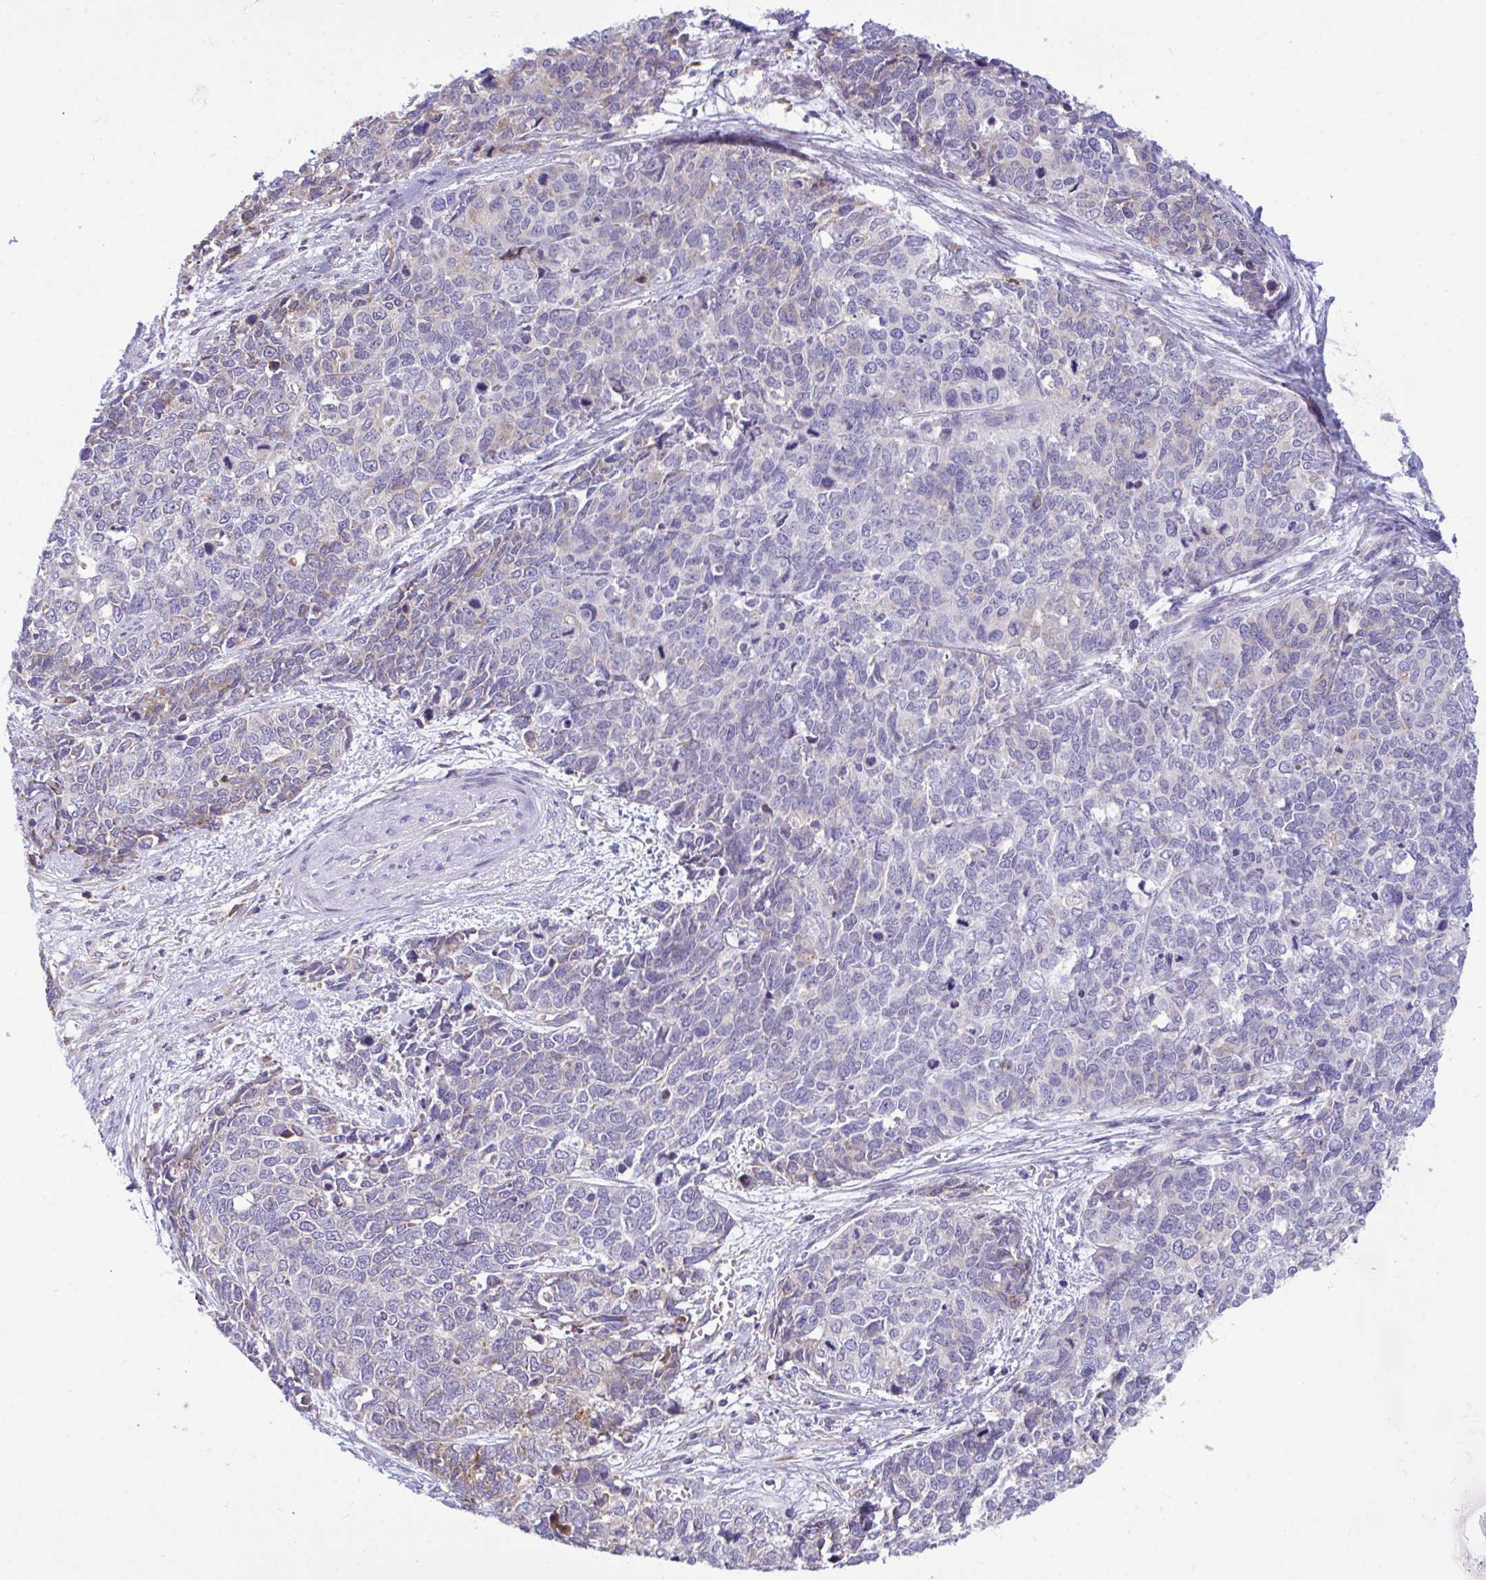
{"staining": {"intensity": "weak", "quantity": "<25%", "location": "cytoplasmic/membranous"}, "tissue": "cervical cancer", "cell_type": "Tumor cells", "image_type": "cancer", "snomed": [{"axis": "morphology", "description": "Adenocarcinoma, NOS"}, {"axis": "topography", "description": "Cervix"}], "caption": "The image reveals no significant staining in tumor cells of adenocarcinoma (cervical).", "gene": "PIGK", "patient": {"sex": "female", "age": 63}}